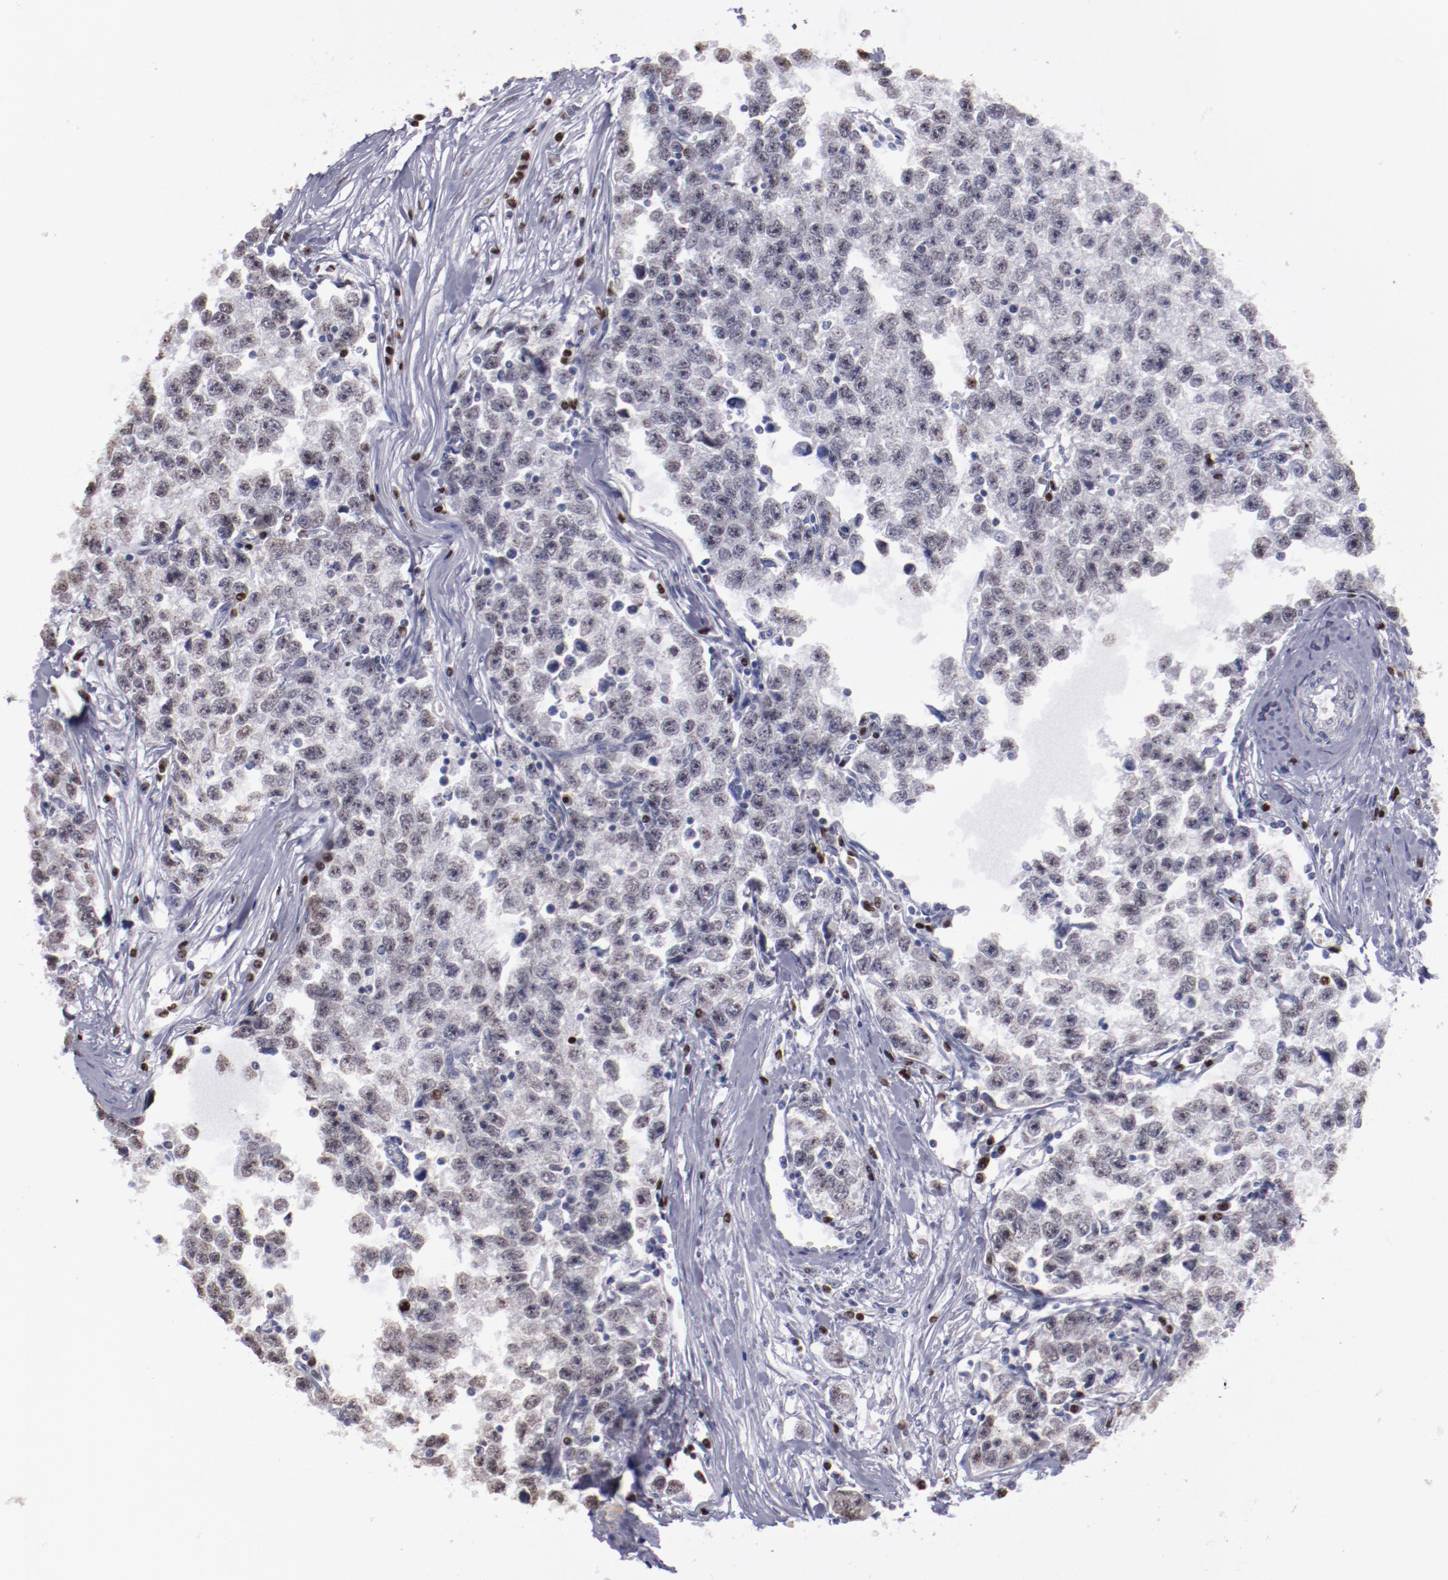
{"staining": {"intensity": "weak", "quantity": ">75%", "location": "nuclear"}, "tissue": "testis cancer", "cell_type": "Tumor cells", "image_type": "cancer", "snomed": [{"axis": "morphology", "description": "Seminoma, NOS"}, {"axis": "morphology", "description": "Carcinoma, Embryonal, NOS"}, {"axis": "topography", "description": "Testis"}], "caption": "Testis embryonal carcinoma stained for a protein displays weak nuclear positivity in tumor cells. Using DAB (3,3'-diaminobenzidine) (brown) and hematoxylin (blue) stains, captured at high magnification using brightfield microscopy.", "gene": "IRF4", "patient": {"sex": "male", "age": 30}}